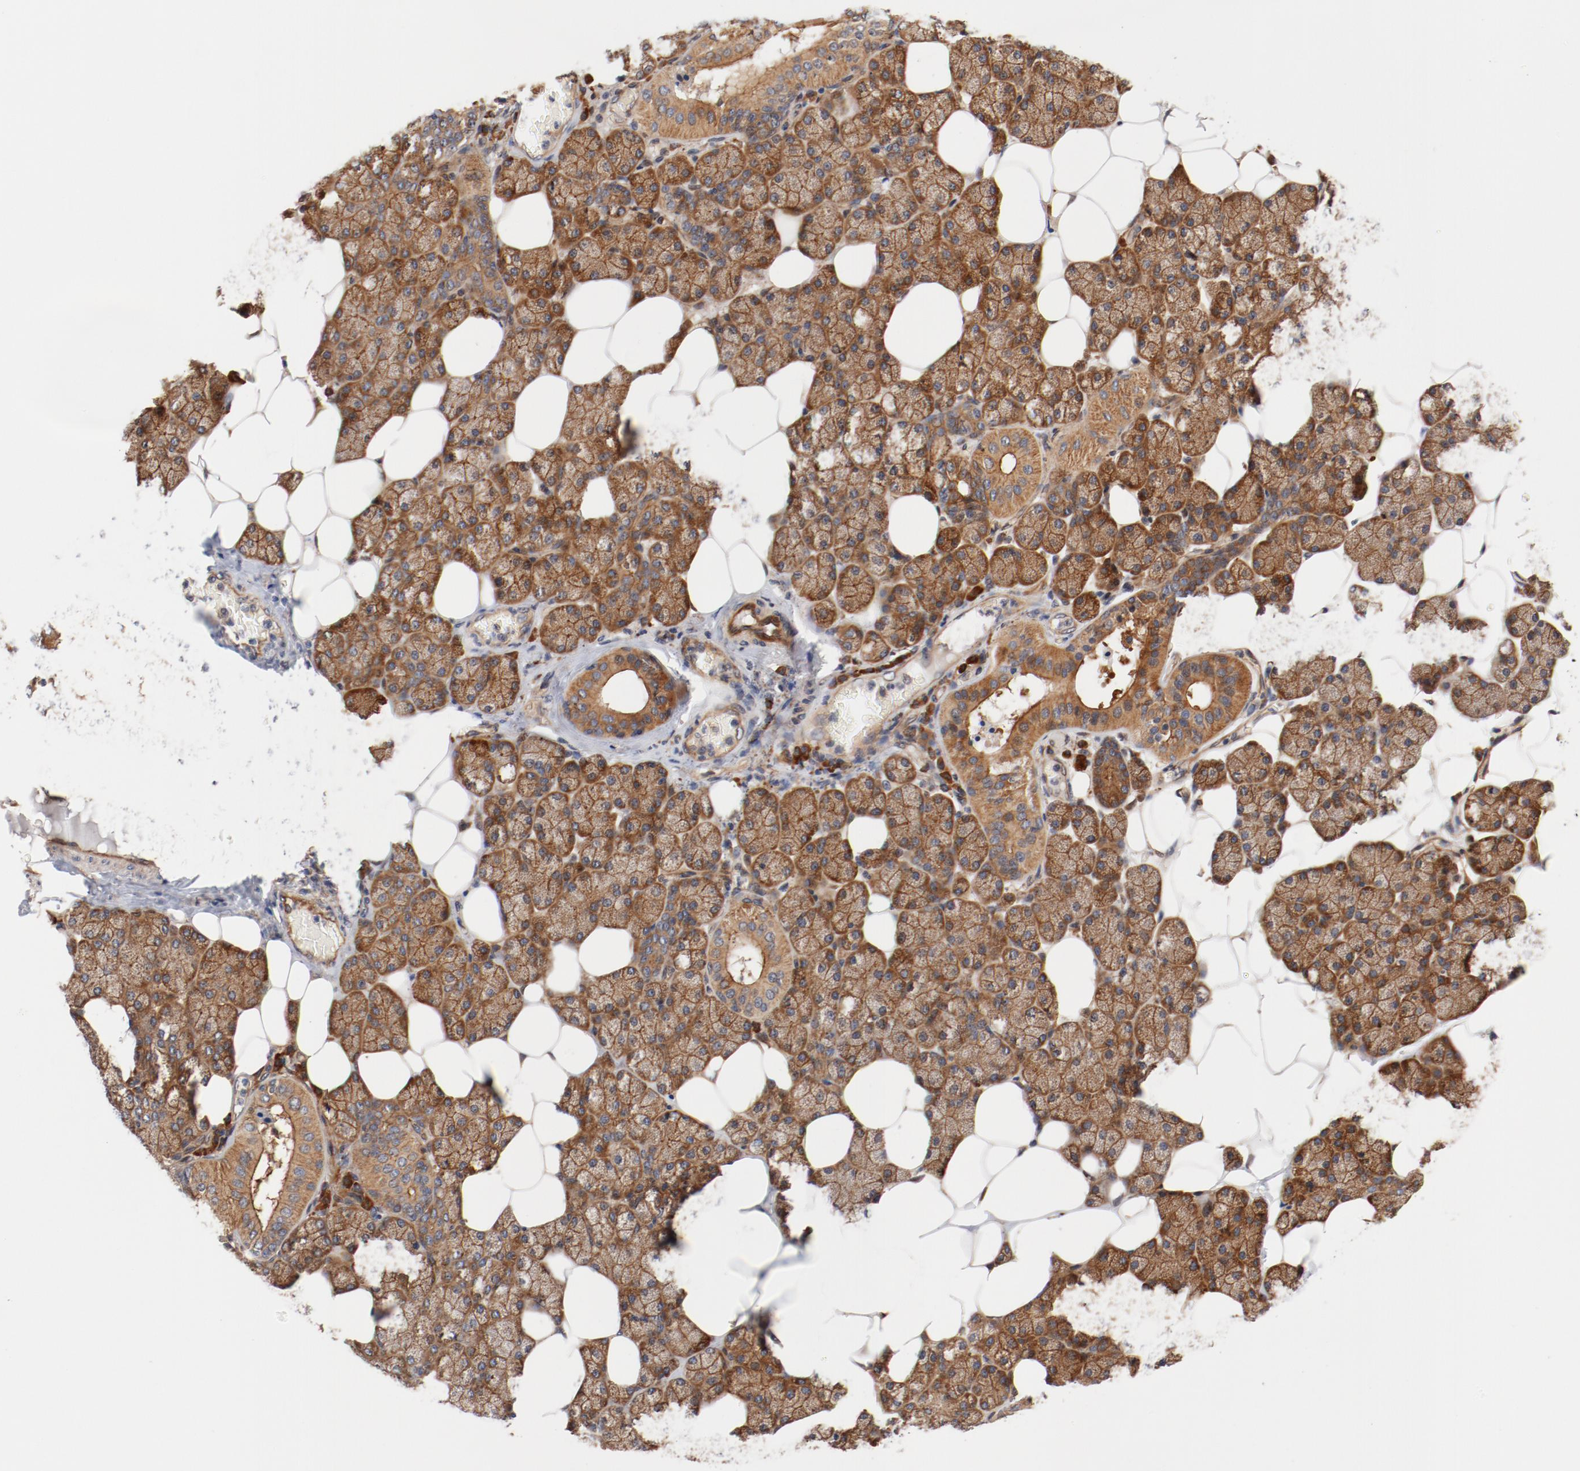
{"staining": {"intensity": "moderate", "quantity": ">75%", "location": "cytoplasmic/membranous"}, "tissue": "salivary gland", "cell_type": "Glandular cells", "image_type": "normal", "snomed": [{"axis": "morphology", "description": "Normal tissue, NOS"}, {"axis": "topography", "description": "Lymph node"}, {"axis": "topography", "description": "Salivary gland"}], "caption": "Salivary gland stained for a protein exhibits moderate cytoplasmic/membranous positivity in glandular cells.", "gene": "PITPNM2", "patient": {"sex": "male", "age": 8}}